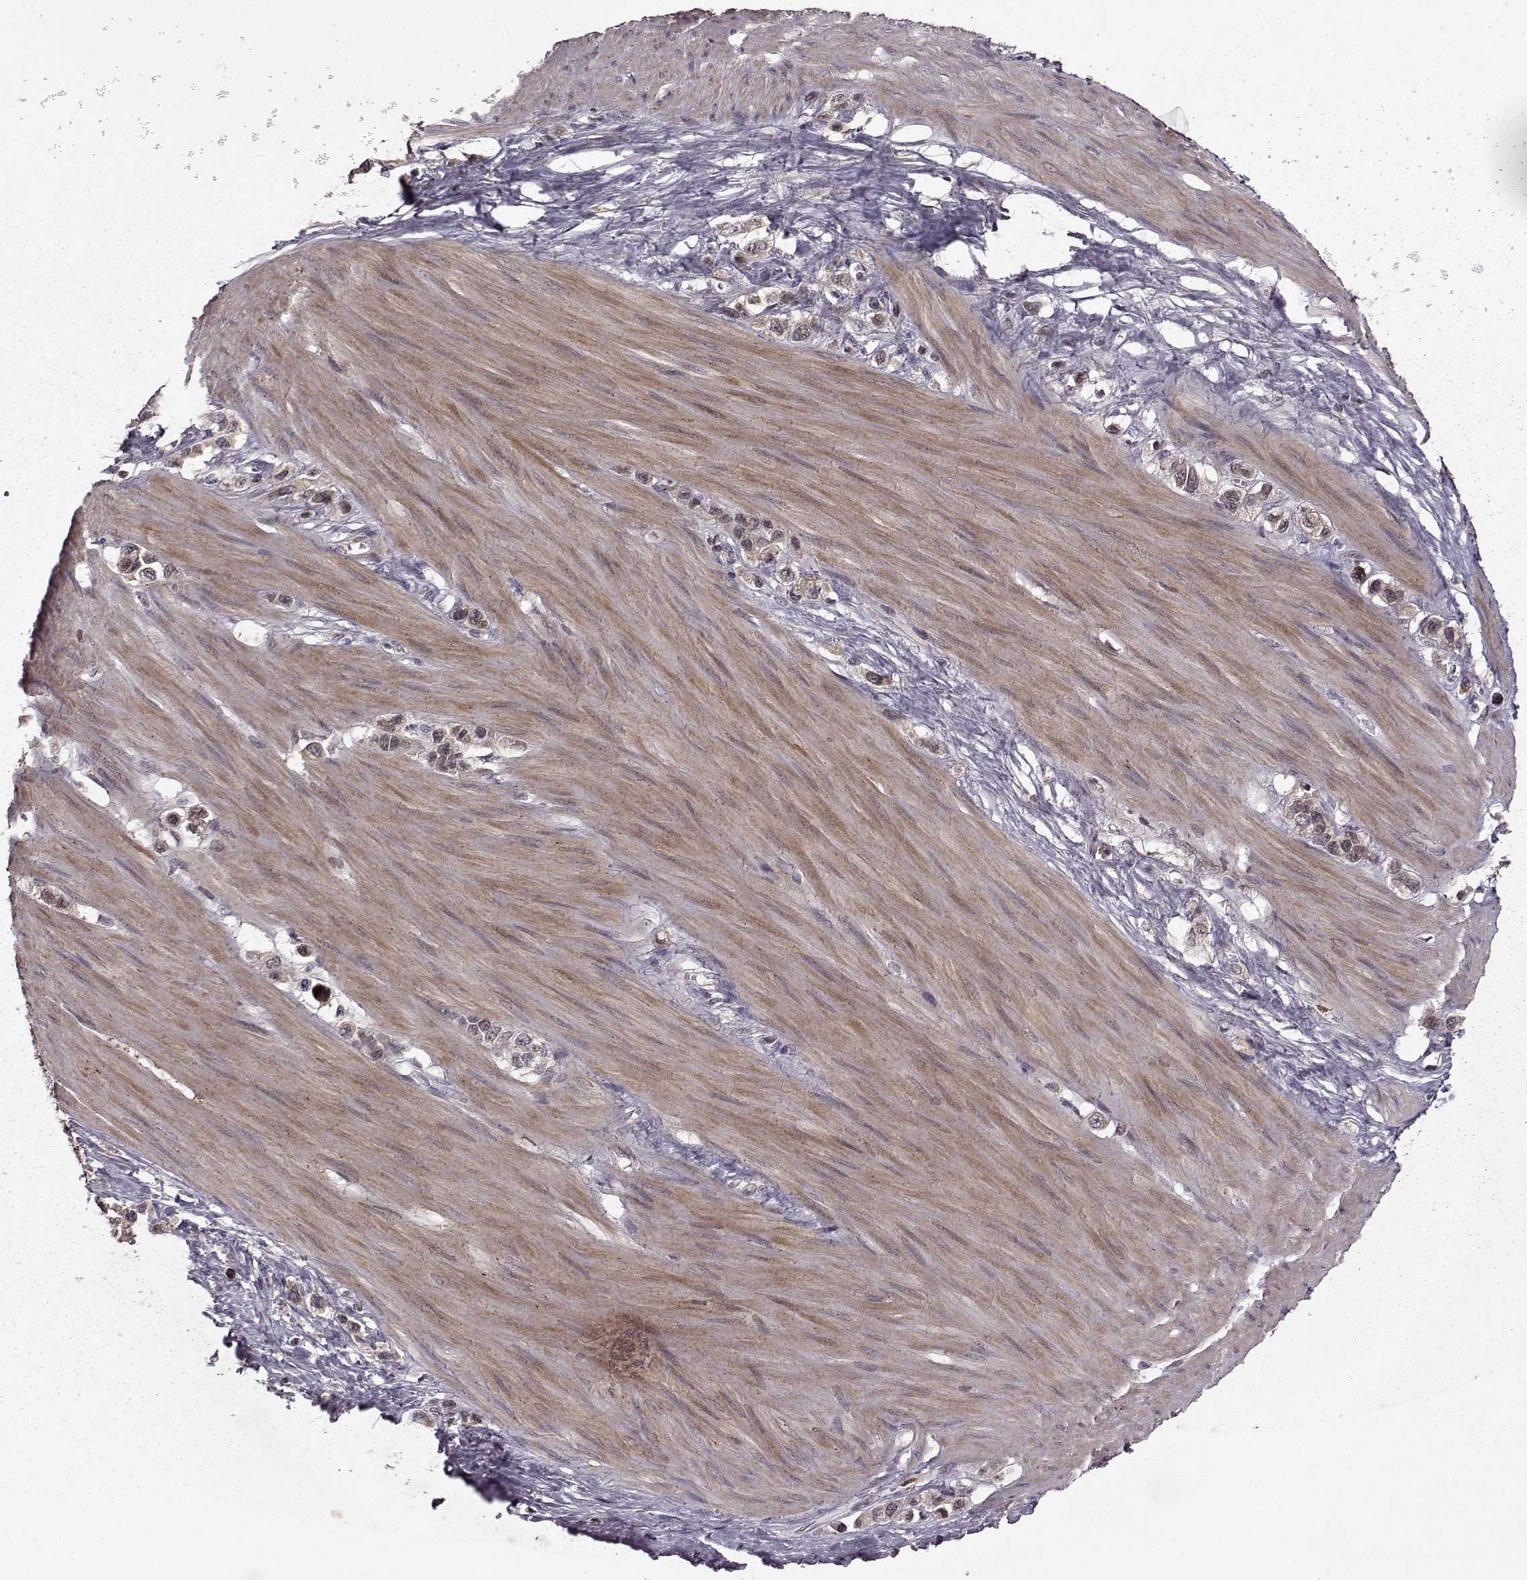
{"staining": {"intensity": "weak", "quantity": ">75%", "location": "cytoplasmic/membranous"}, "tissue": "stomach cancer", "cell_type": "Tumor cells", "image_type": "cancer", "snomed": [{"axis": "morphology", "description": "Normal tissue, NOS"}, {"axis": "morphology", "description": "Adenocarcinoma, NOS"}, {"axis": "morphology", "description": "Adenocarcinoma, High grade"}, {"axis": "topography", "description": "Stomach, upper"}, {"axis": "topography", "description": "Stomach"}], "caption": "There is low levels of weak cytoplasmic/membranous positivity in tumor cells of stomach cancer, as demonstrated by immunohistochemical staining (brown color).", "gene": "TRMU", "patient": {"sex": "female", "age": 65}}